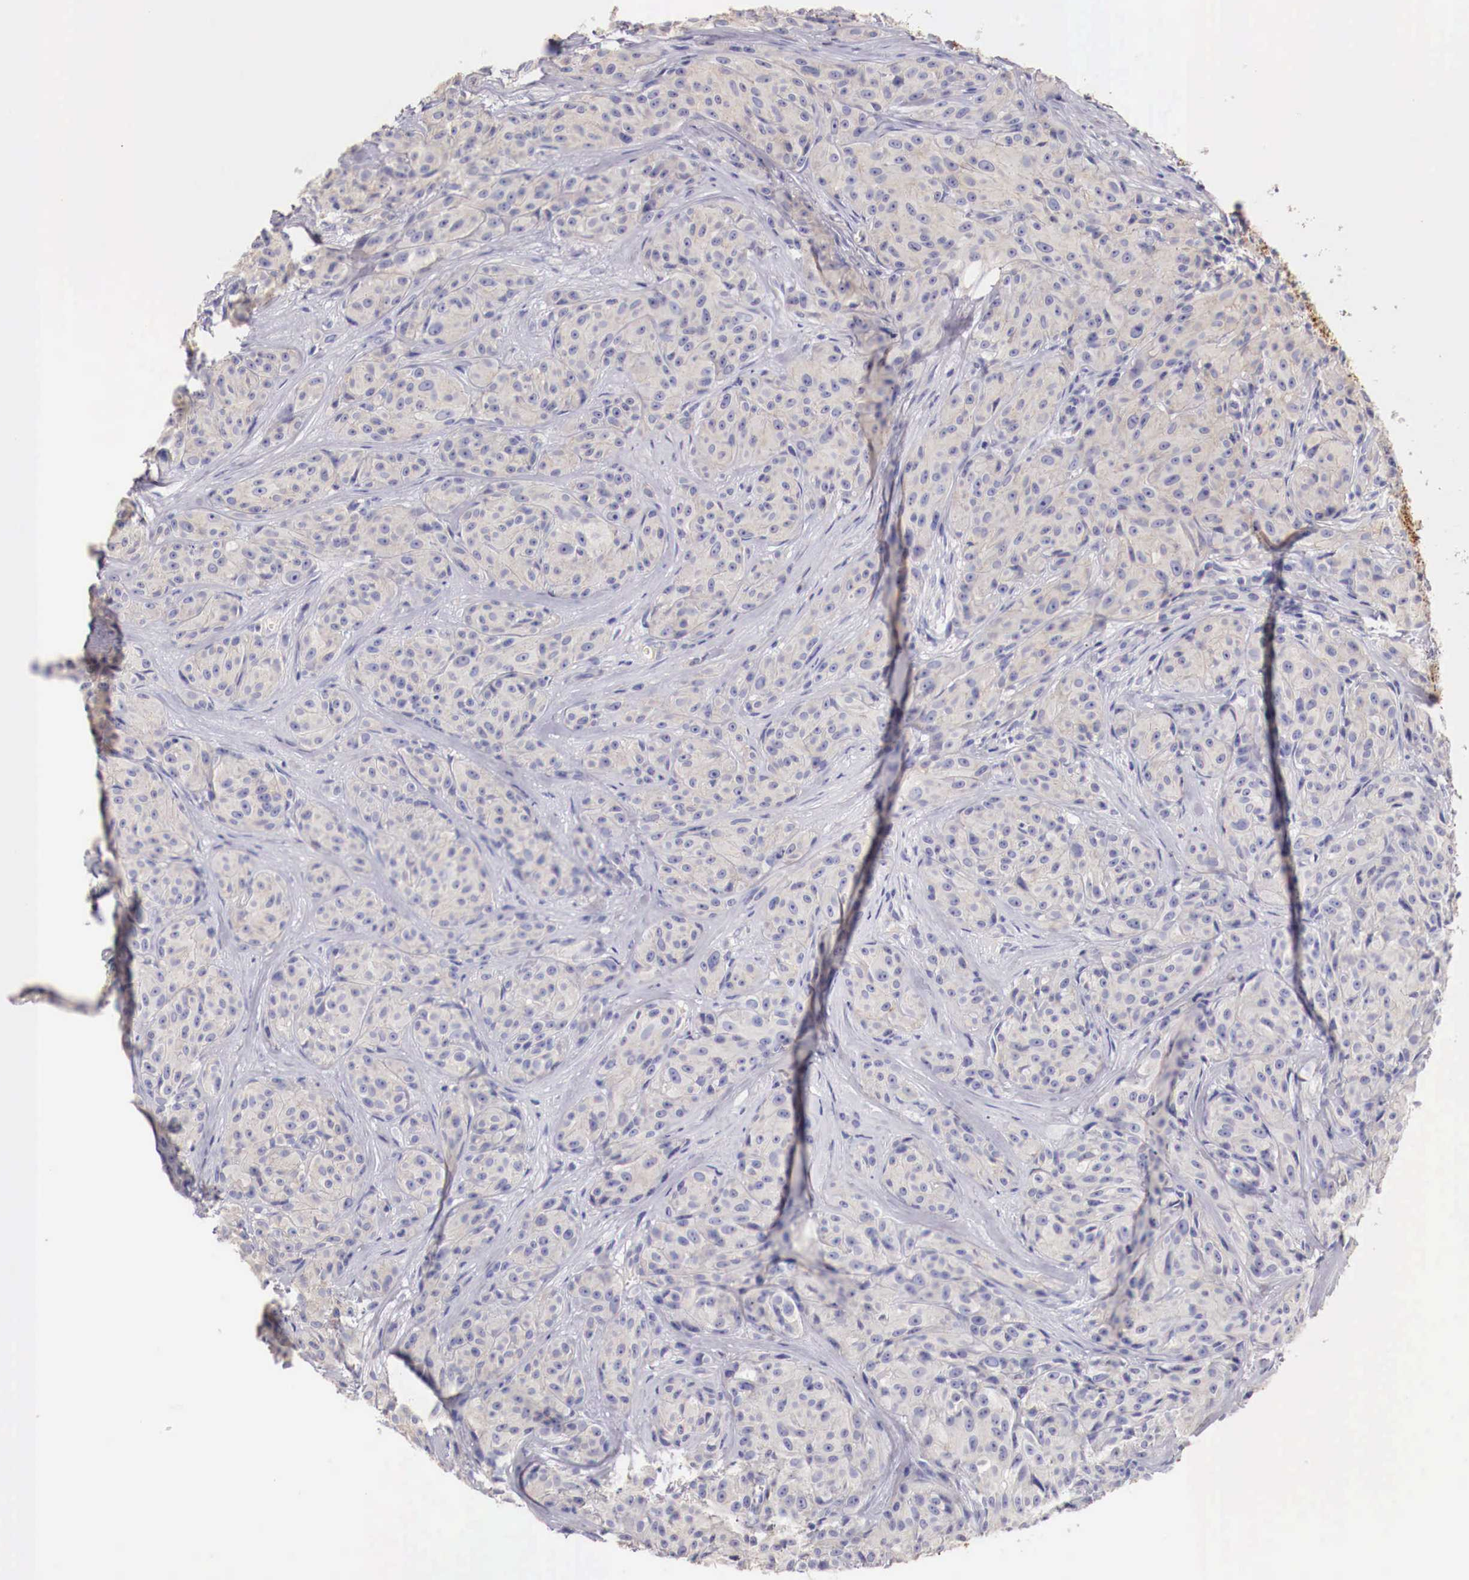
{"staining": {"intensity": "negative", "quantity": "none", "location": "none"}, "tissue": "melanoma", "cell_type": "Tumor cells", "image_type": "cancer", "snomed": [{"axis": "morphology", "description": "Malignant melanoma, NOS"}, {"axis": "topography", "description": "Skin"}], "caption": "High power microscopy micrograph of an immunohistochemistry (IHC) micrograph of melanoma, revealing no significant staining in tumor cells. (Stains: DAB IHC with hematoxylin counter stain, Microscopy: brightfield microscopy at high magnification).", "gene": "PITPNA", "patient": {"sex": "male", "age": 56}}